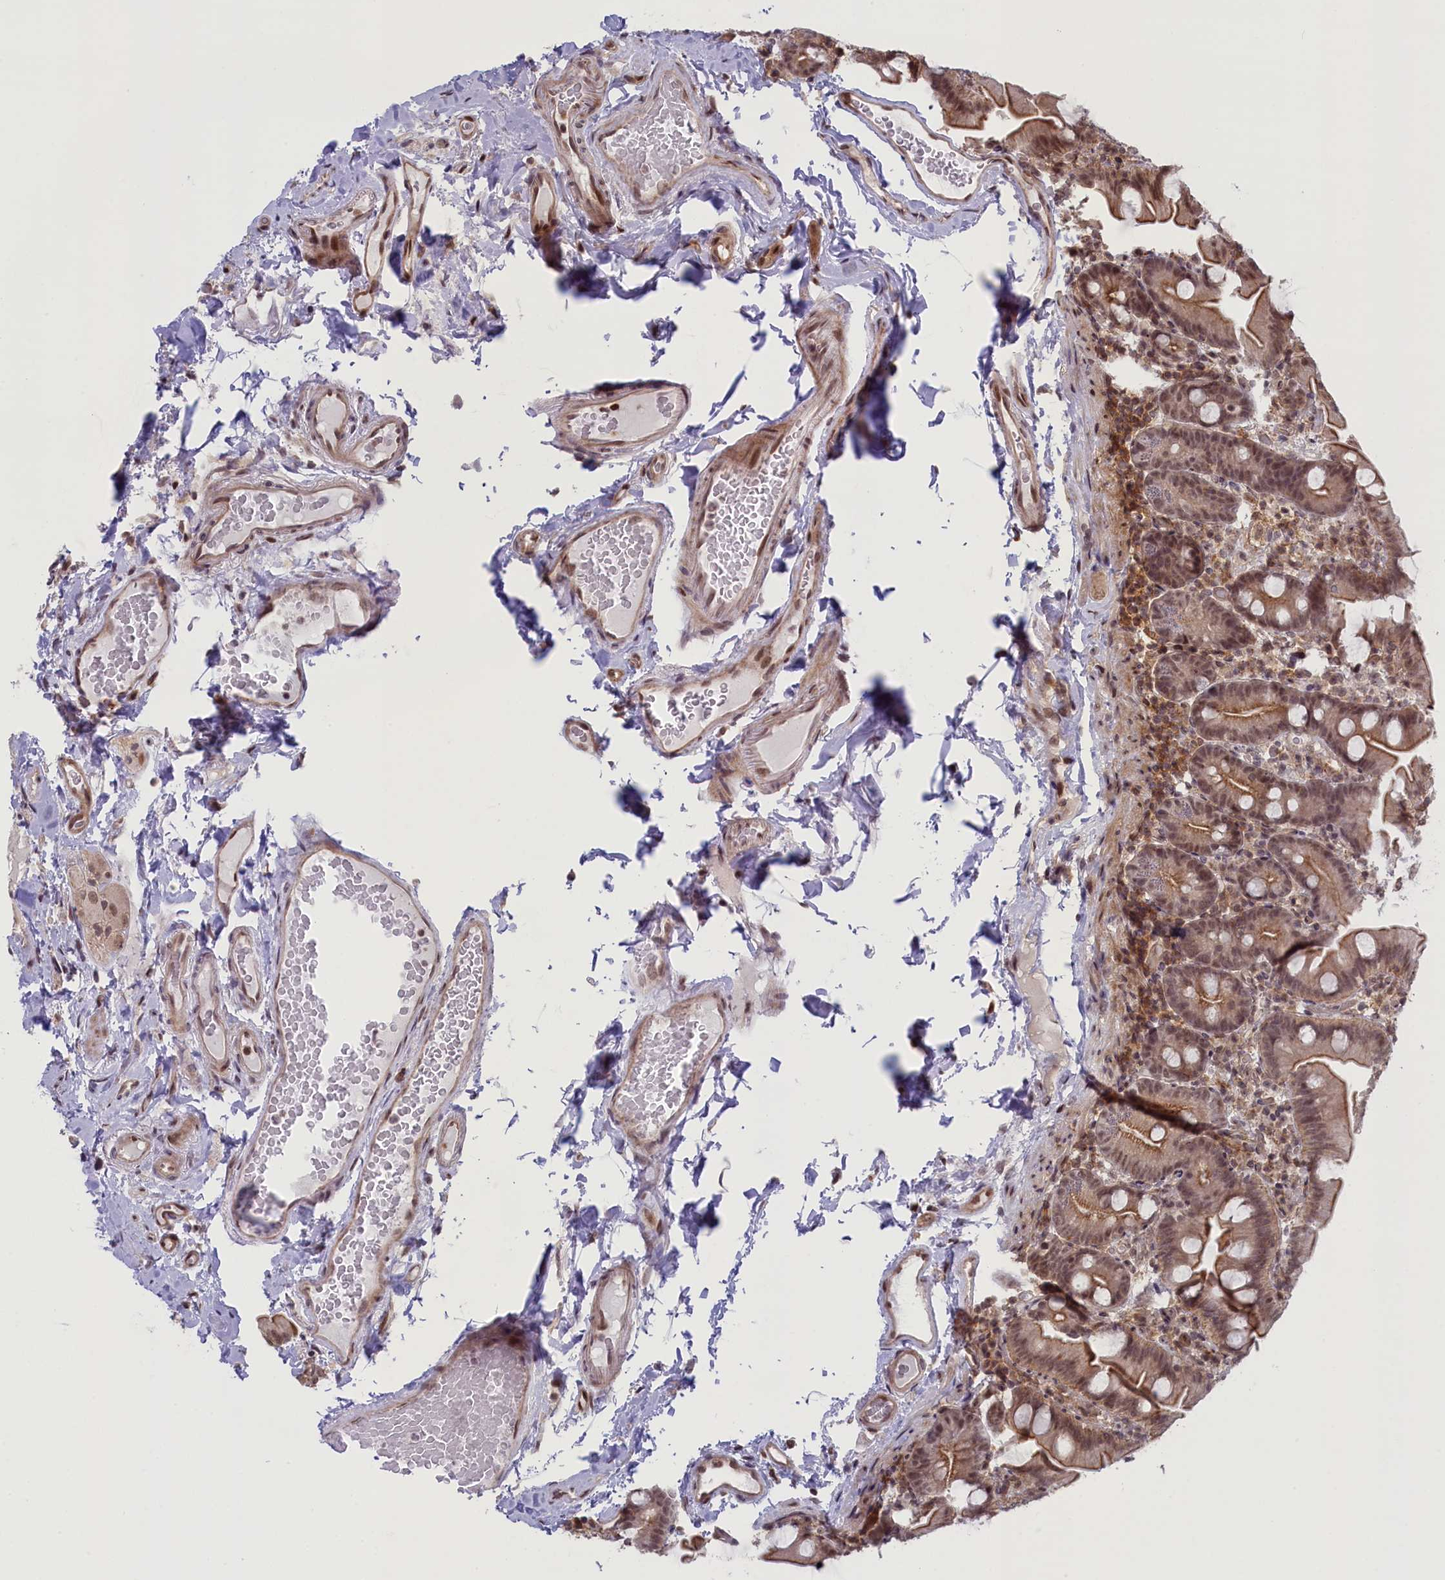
{"staining": {"intensity": "moderate", "quantity": ">75%", "location": "cytoplasmic/membranous,nuclear"}, "tissue": "small intestine", "cell_type": "Glandular cells", "image_type": "normal", "snomed": [{"axis": "morphology", "description": "Normal tissue, NOS"}, {"axis": "topography", "description": "Small intestine"}], "caption": "Human small intestine stained with a brown dye displays moderate cytoplasmic/membranous,nuclear positive staining in about >75% of glandular cells.", "gene": "FCHO1", "patient": {"sex": "female", "age": 68}}